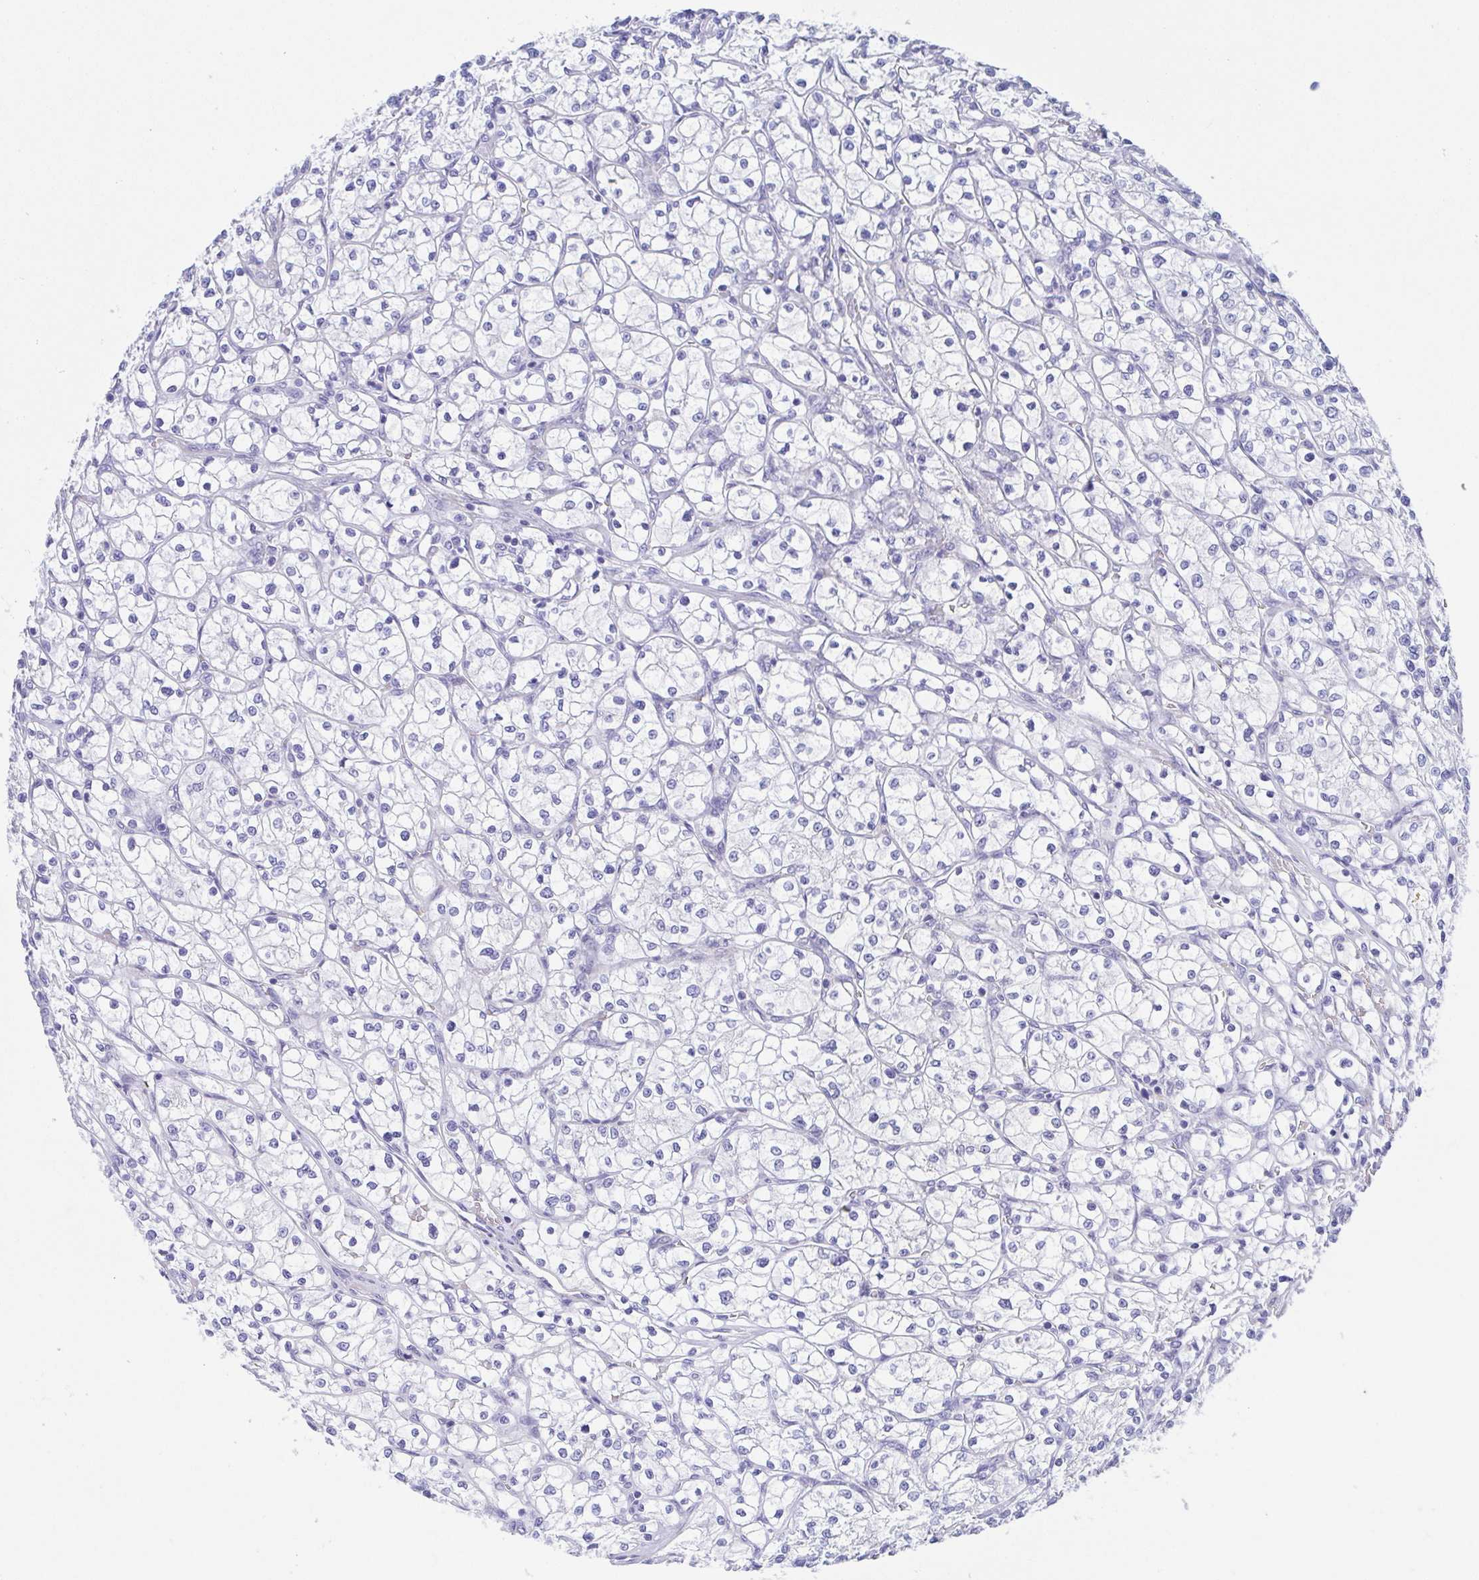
{"staining": {"intensity": "negative", "quantity": "none", "location": "none"}, "tissue": "renal cancer", "cell_type": "Tumor cells", "image_type": "cancer", "snomed": [{"axis": "morphology", "description": "Adenocarcinoma, NOS"}, {"axis": "topography", "description": "Kidney"}], "caption": "IHC histopathology image of neoplastic tissue: human renal adenocarcinoma stained with DAB (3,3'-diaminobenzidine) exhibits no significant protein positivity in tumor cells. (DAB immunohistochemistry, high magnification).", "gene": "MUCL3", "patient": {"sex": "female", "age": 64}}